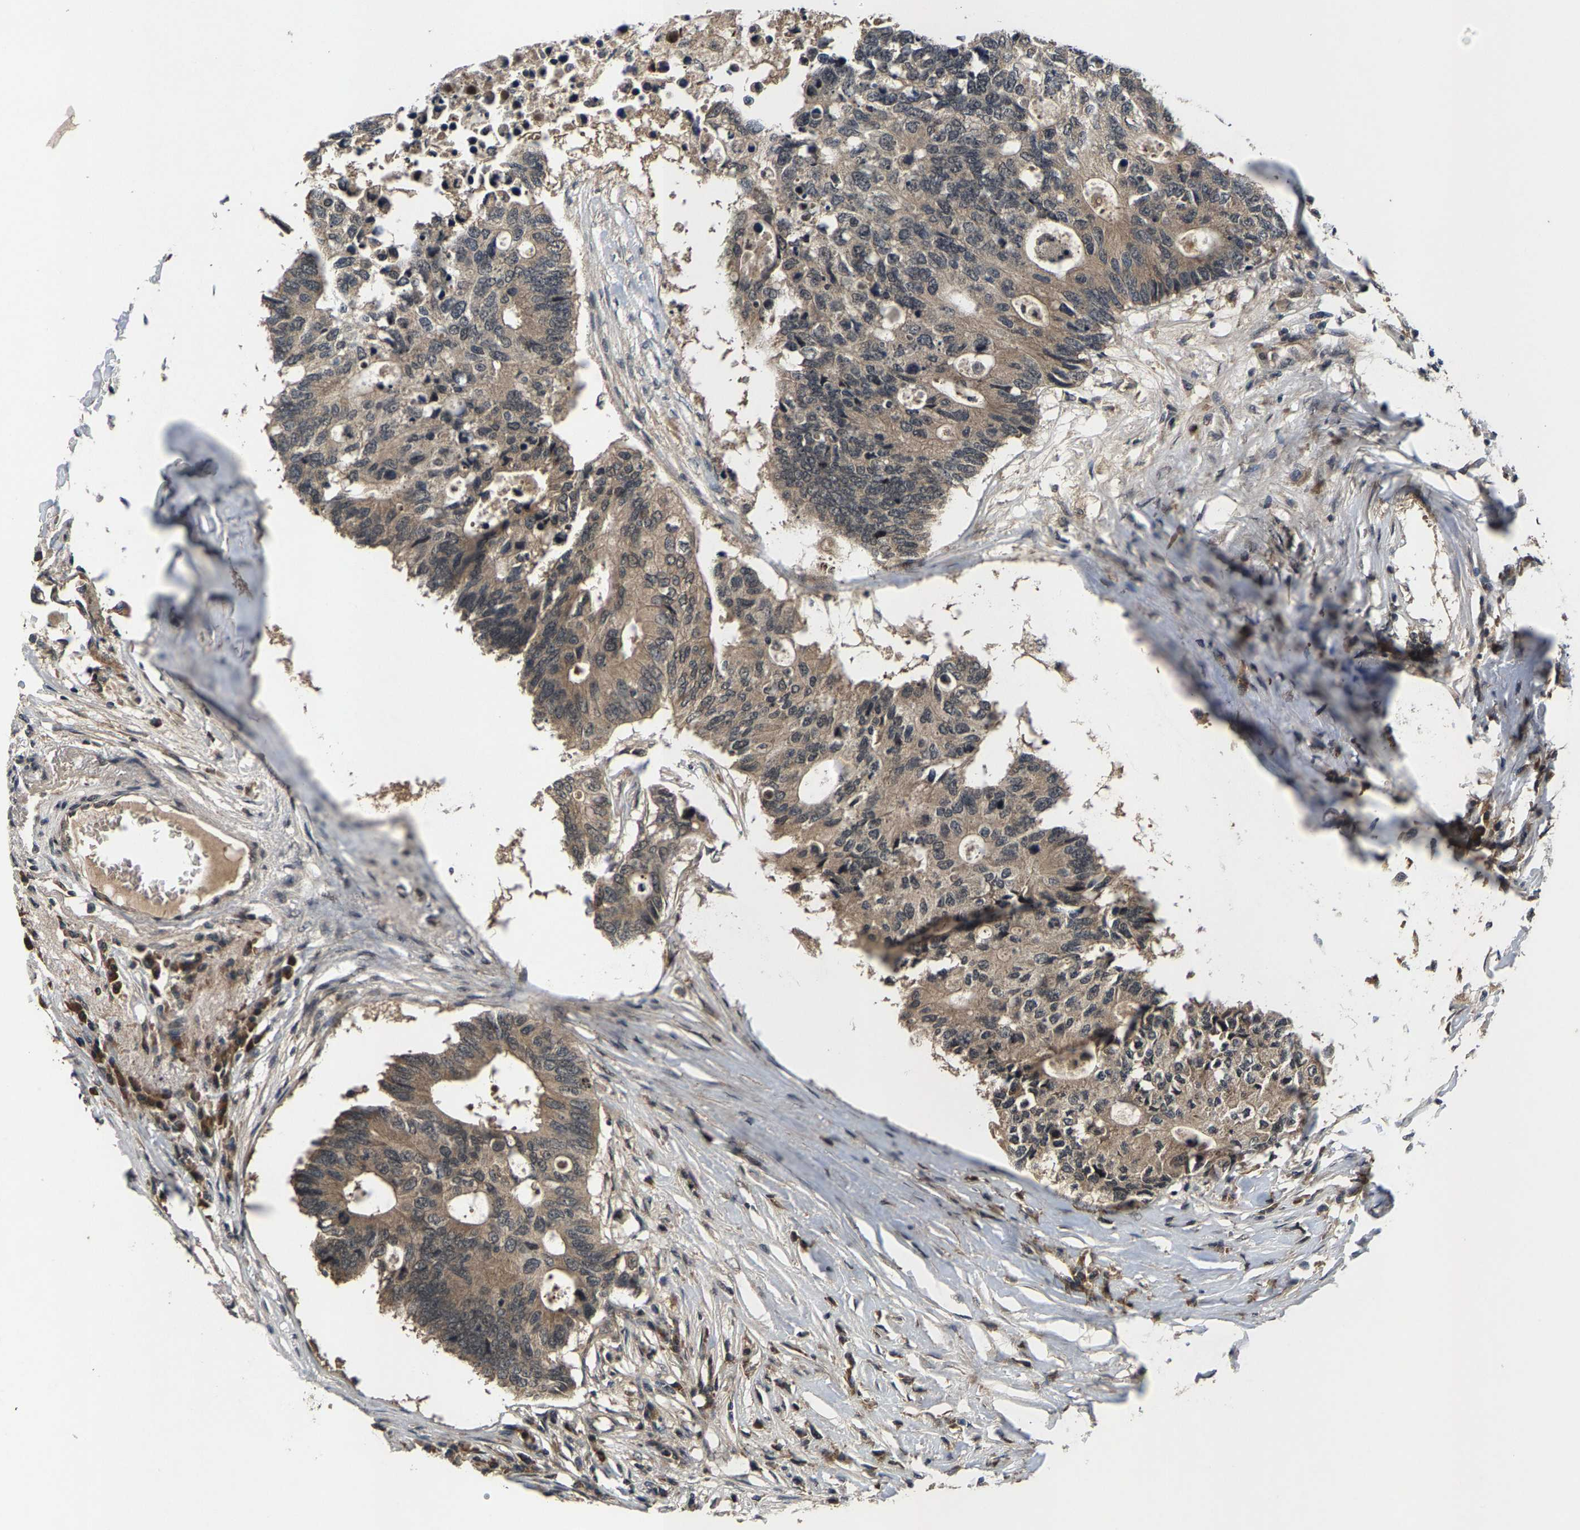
{"staining": {"intensity": "weak", "quantity": ">75%", "location": "cytoplasmic/membranous"}, "tissue": "colorectal cancer", "cell_type": "Tumor cells", "image_type": "cancer", "snomed": [{"axis": "morphology", "description": "Adenocarcinoma, NOS"}, {"axis": "topography", "description": "Colon"}], "caption": "High-magnification brightfield microscopy of colorectal adenocarcinoma stained with DAB (brown) and counterstained with hematoxylin (blue). tumor cells exhibit weak cytoplasmic/membranous staining is identified in approximately>75% of cells.", "gene": "HUWE1", "patient": {"sex": "male", "age": 71}}